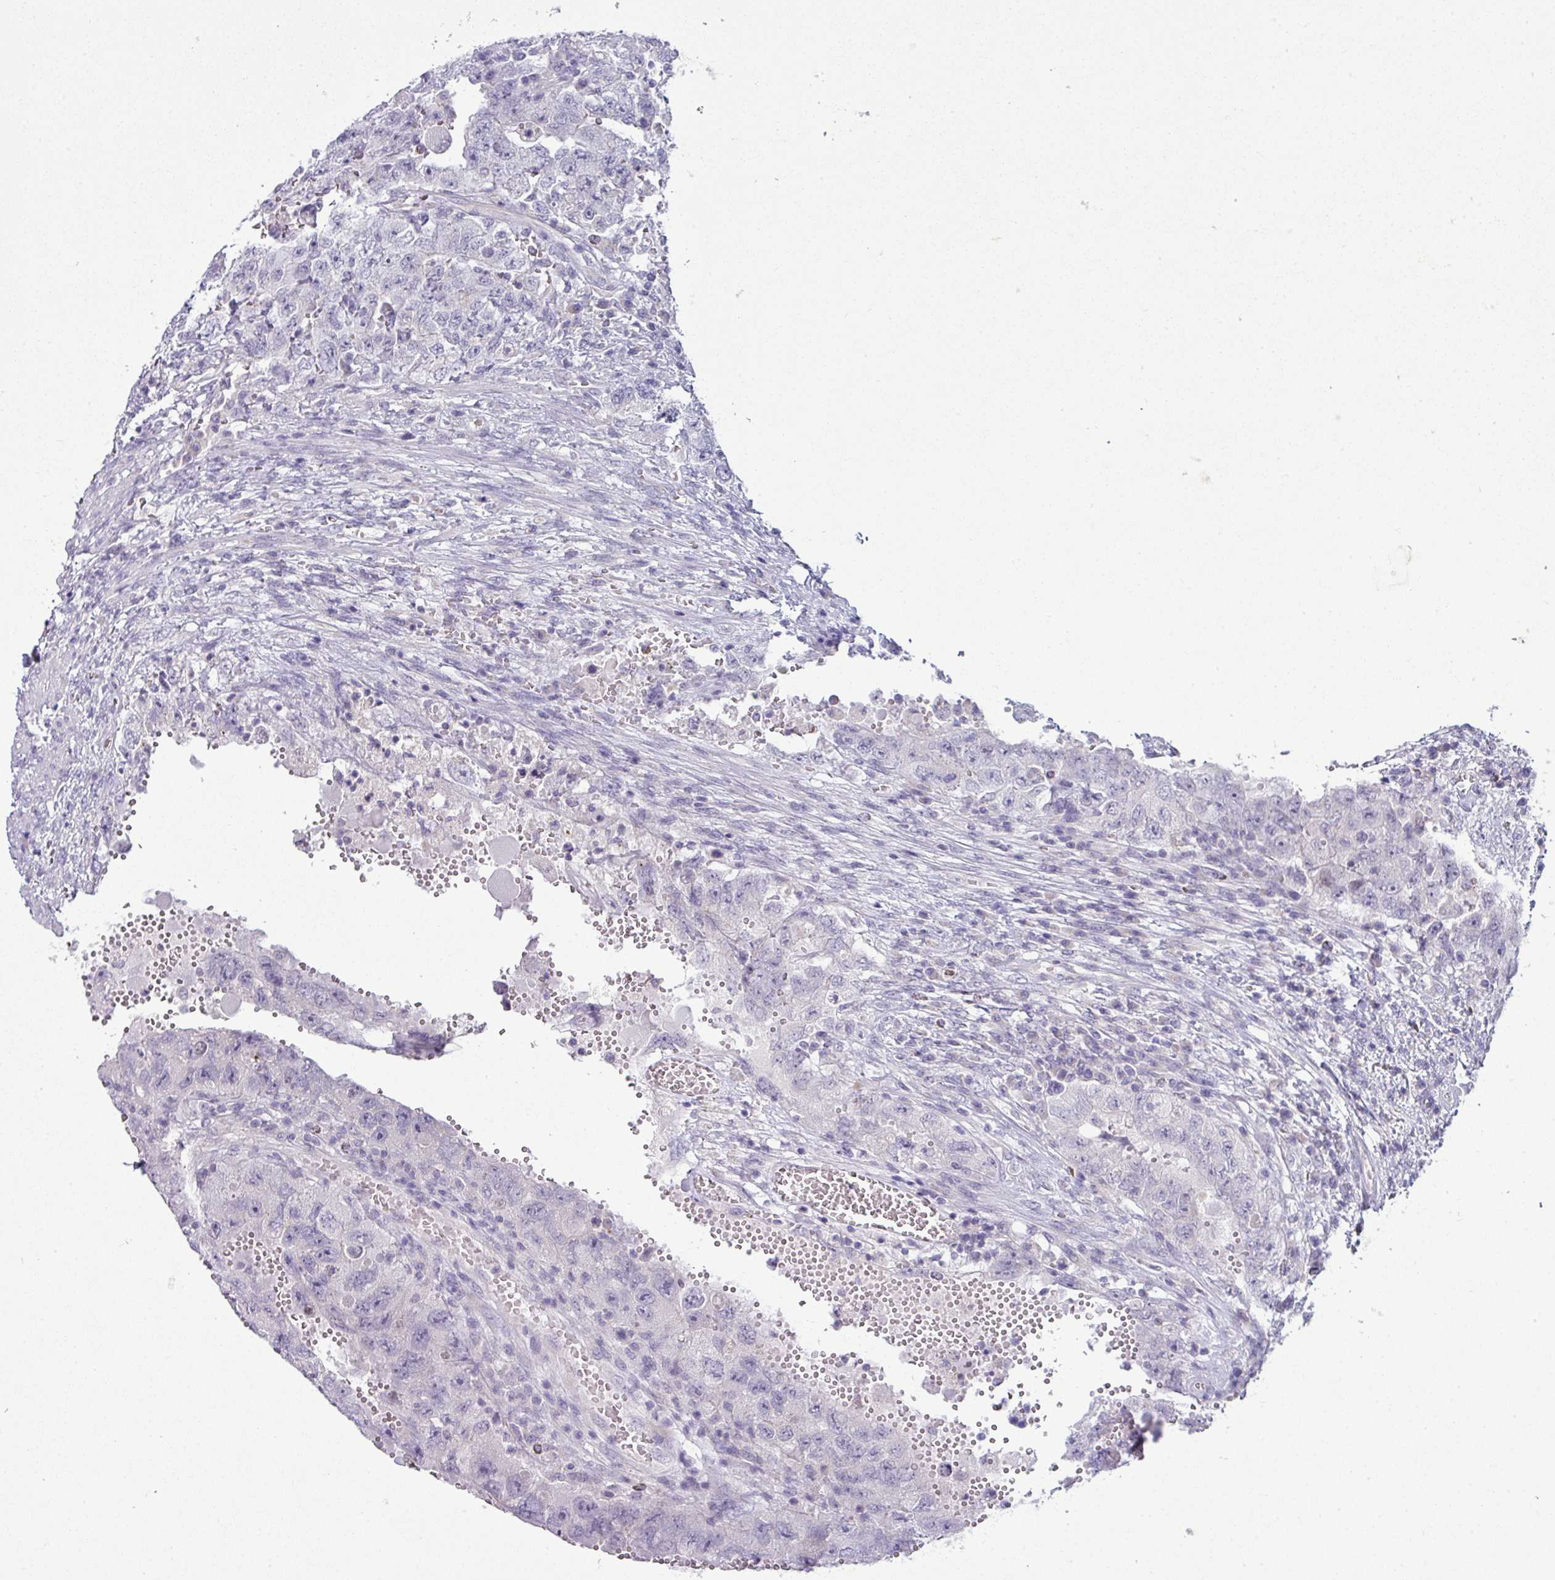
{"staining": {"intensity": "negative", "quantity": "none", "location": "none"}, "tissue": "testis cancer", "cell_type": "Tumor cells", "image_type": "cancer", "snomed": [{"axis": "morphology", "description": "Carcinoma, Embryonal, NOS"}, {"axis": "topography", "description": "Testis"}], "caption": "Tumor cells show no significant expression in testis cancer. The staining was performed using DAB (3,3'-diaminobenzidine) to visualize the protein expression in brown, while the nuclei were stained in blue with hematoxylin (Magnification: 20x).", "gene": "HBEGF", "patient": {"sex": "male", "age": 26}}